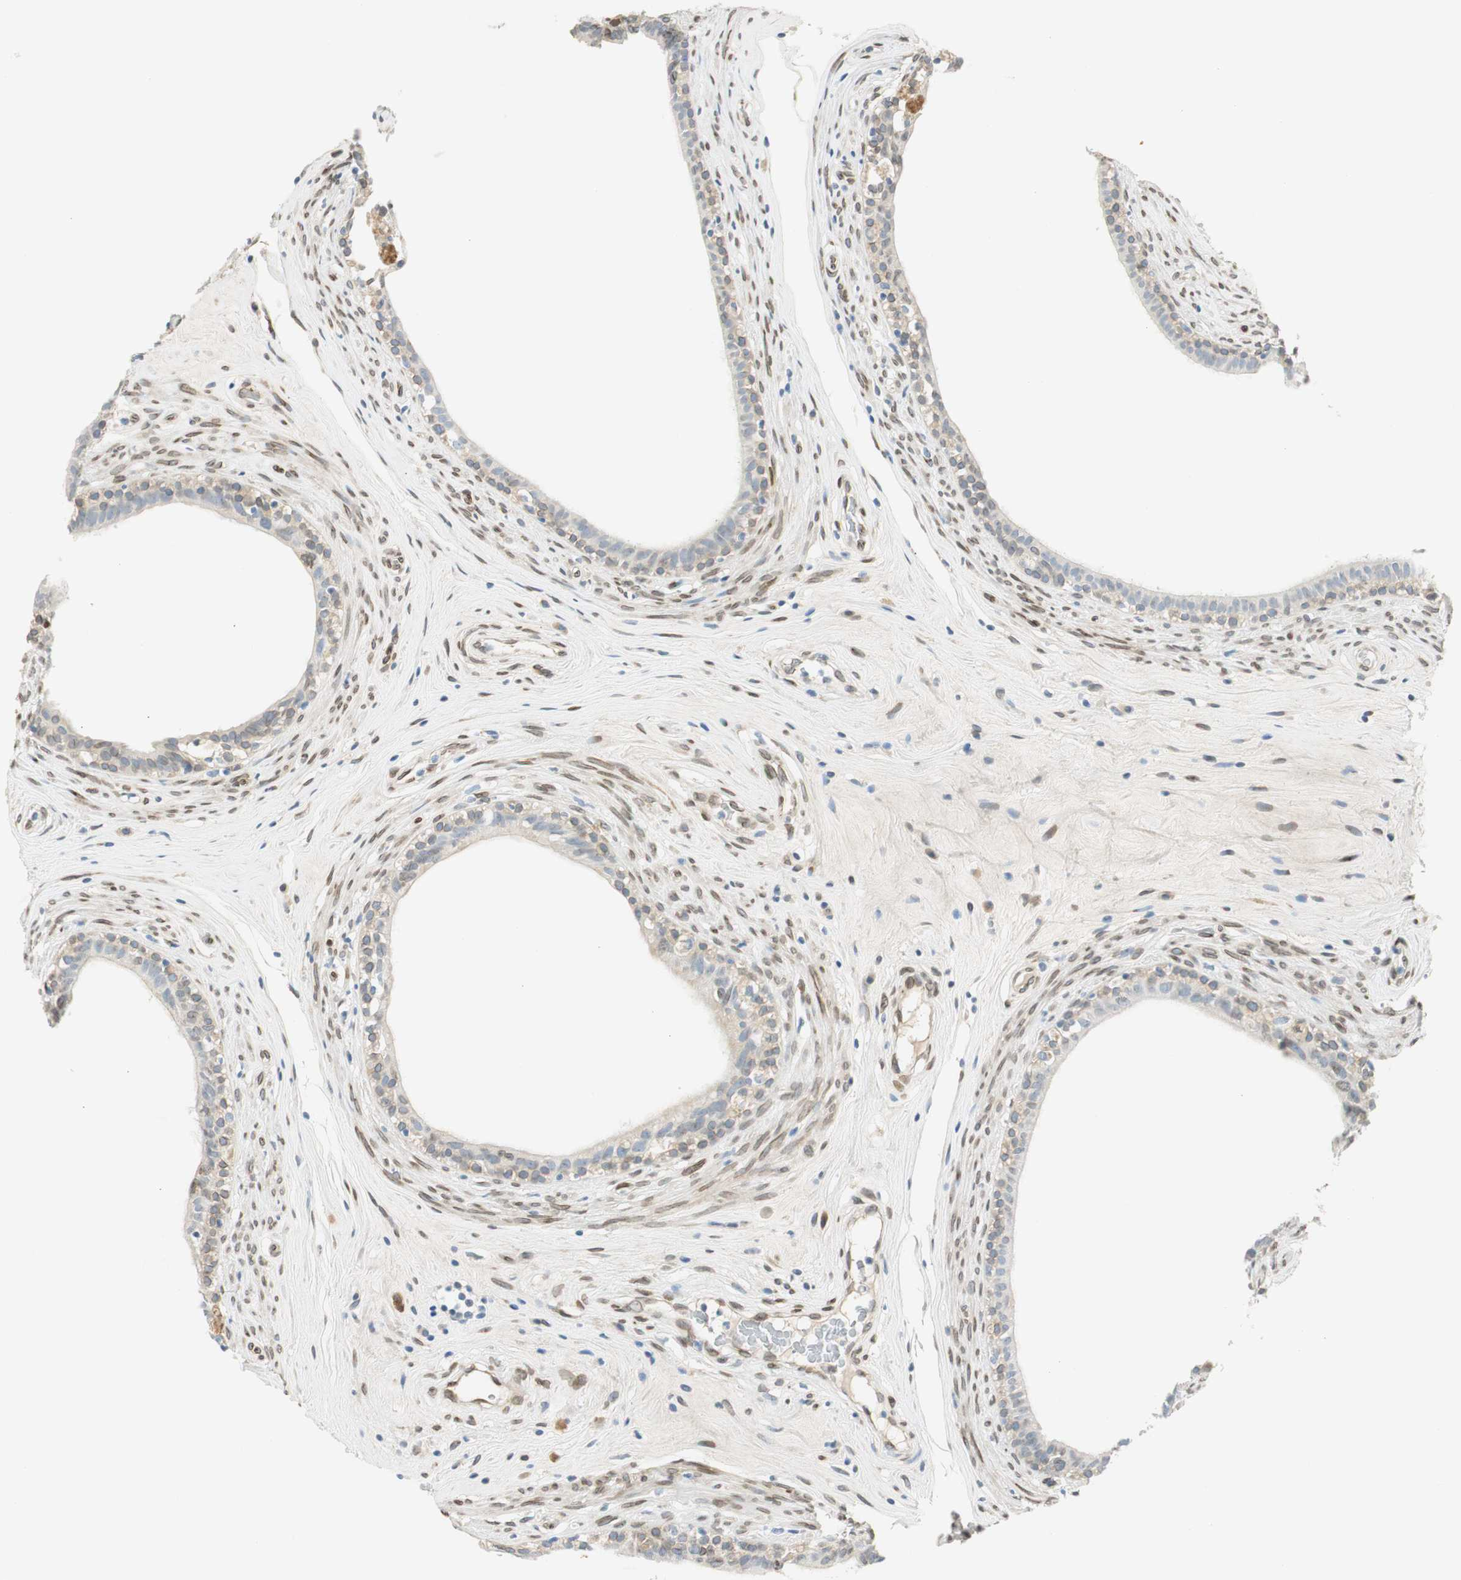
{"staining": {"intensity": "weak", "quantity": "<25%", "location": "cytoplasmic/membranous,nuclear"}, "tissue": "epididymis", "cell_type": "Glandular cells", "image_type": "normal", "snomed": [{"axis": "morphology", "description": "Normal tissue, NOS"}, {"axis": "morphology", "description": "Inflammation, NOS"}, {"axis": "topography", "description": "Epididymis"}], "caption": "Epididymis stained for a protein using immunohistochemistry (IHC) demonstrates no staining glandular cells.", "gene": "TMEM260", "patient": {"sex": "male", "age": 84}}